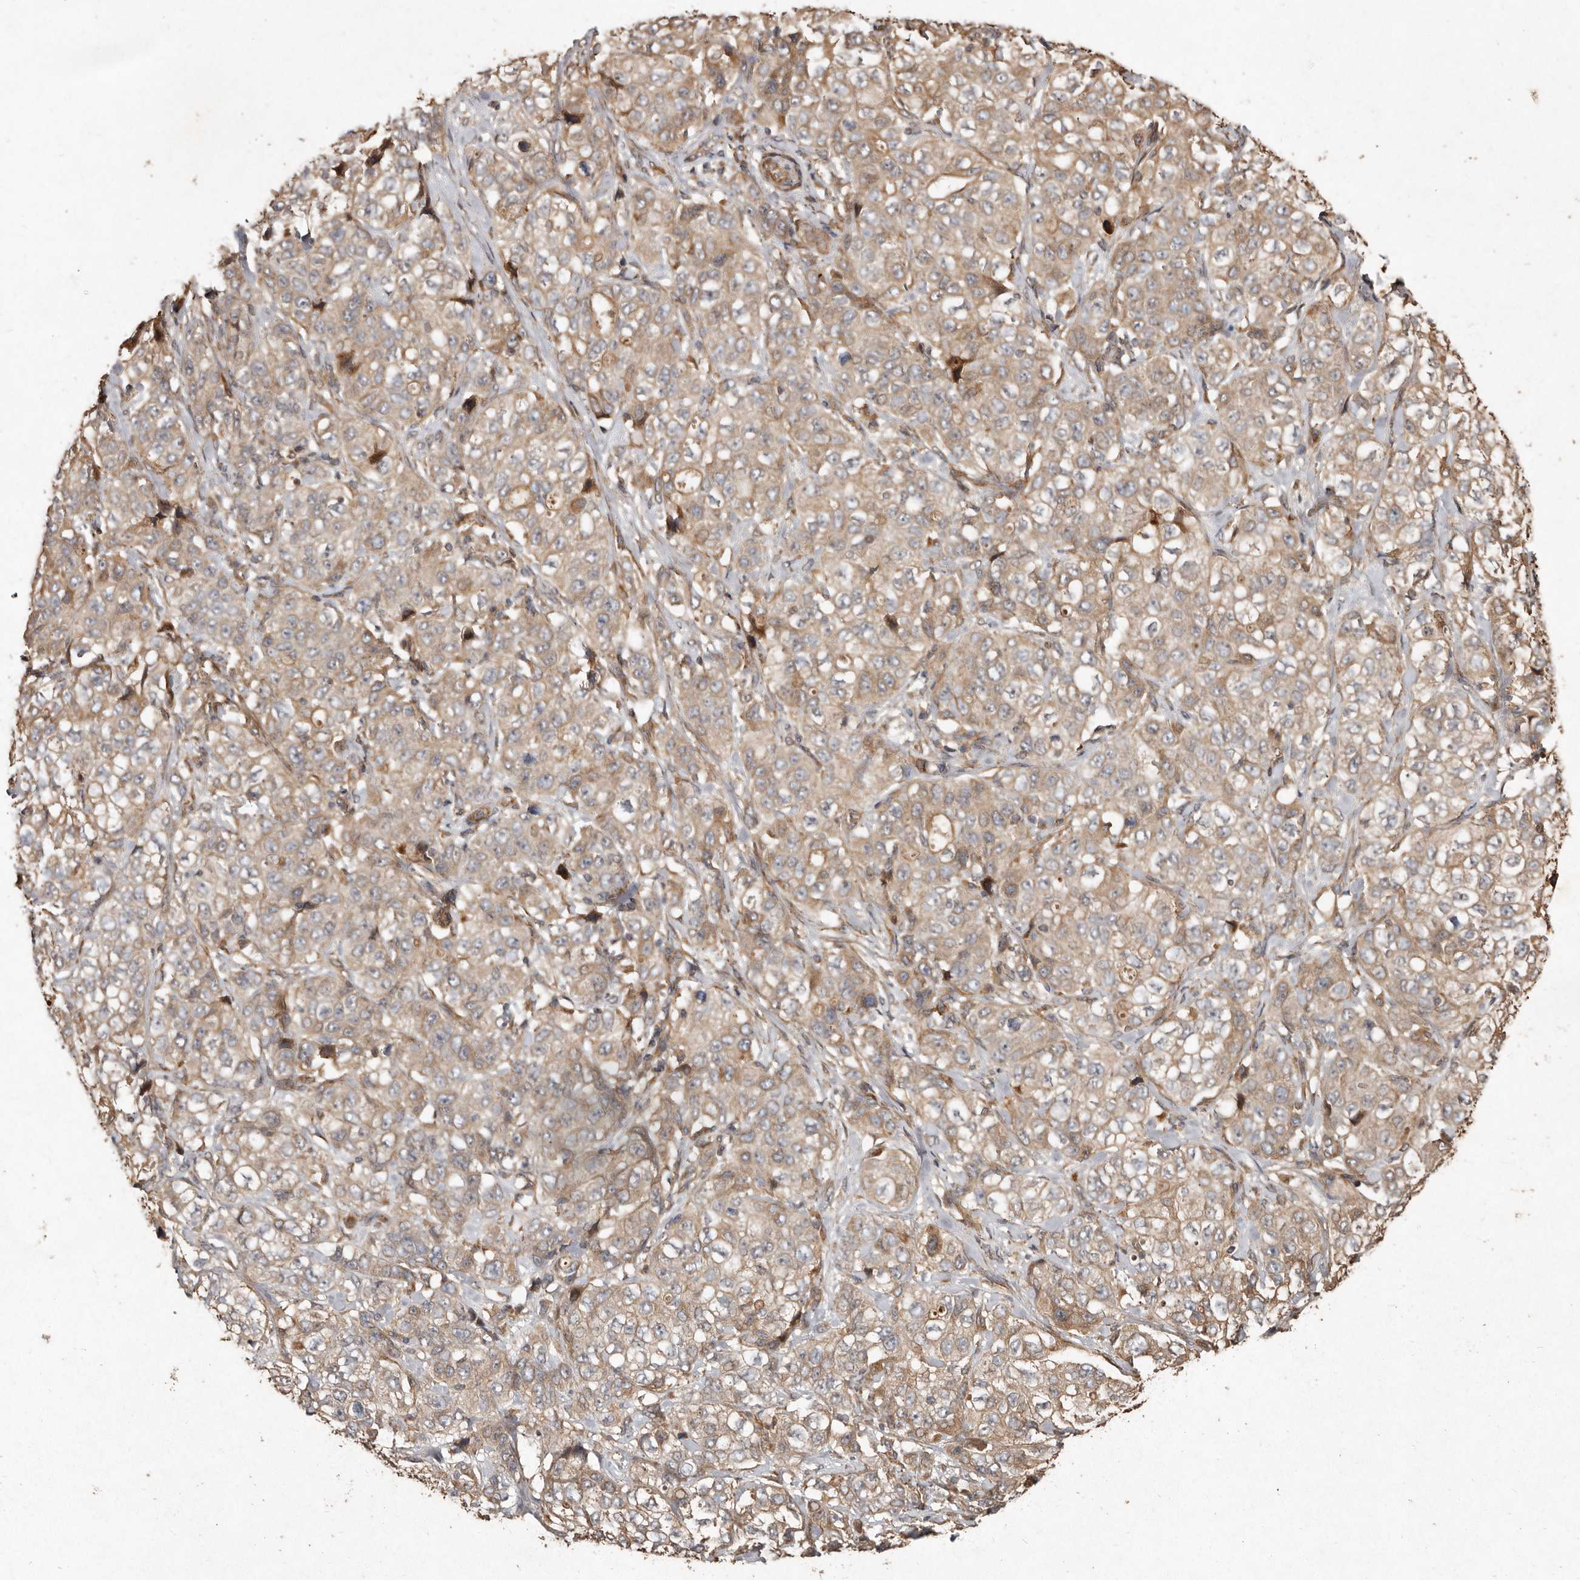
{"staining": {"intensity": "weak", "quantity": ">75%", "location": "cytoplasmic/membranous"}, "tissue": "stomach cancer", "cell_type": "Tumor cells", "image_type": "cancer", "snomed": [{"axis": "morphology", "description": "Adenocarcinoma, NOS"}, {"axis": "topography", "description": "Stomach"}], "caption": "A photomicrograph of human stomach cancer stained for a protein displays weak cytoplasmic/membranous brown staining in tumor cells.", "gene": "SEMA3A", "patient": {"sex": "male", "age": 48}}